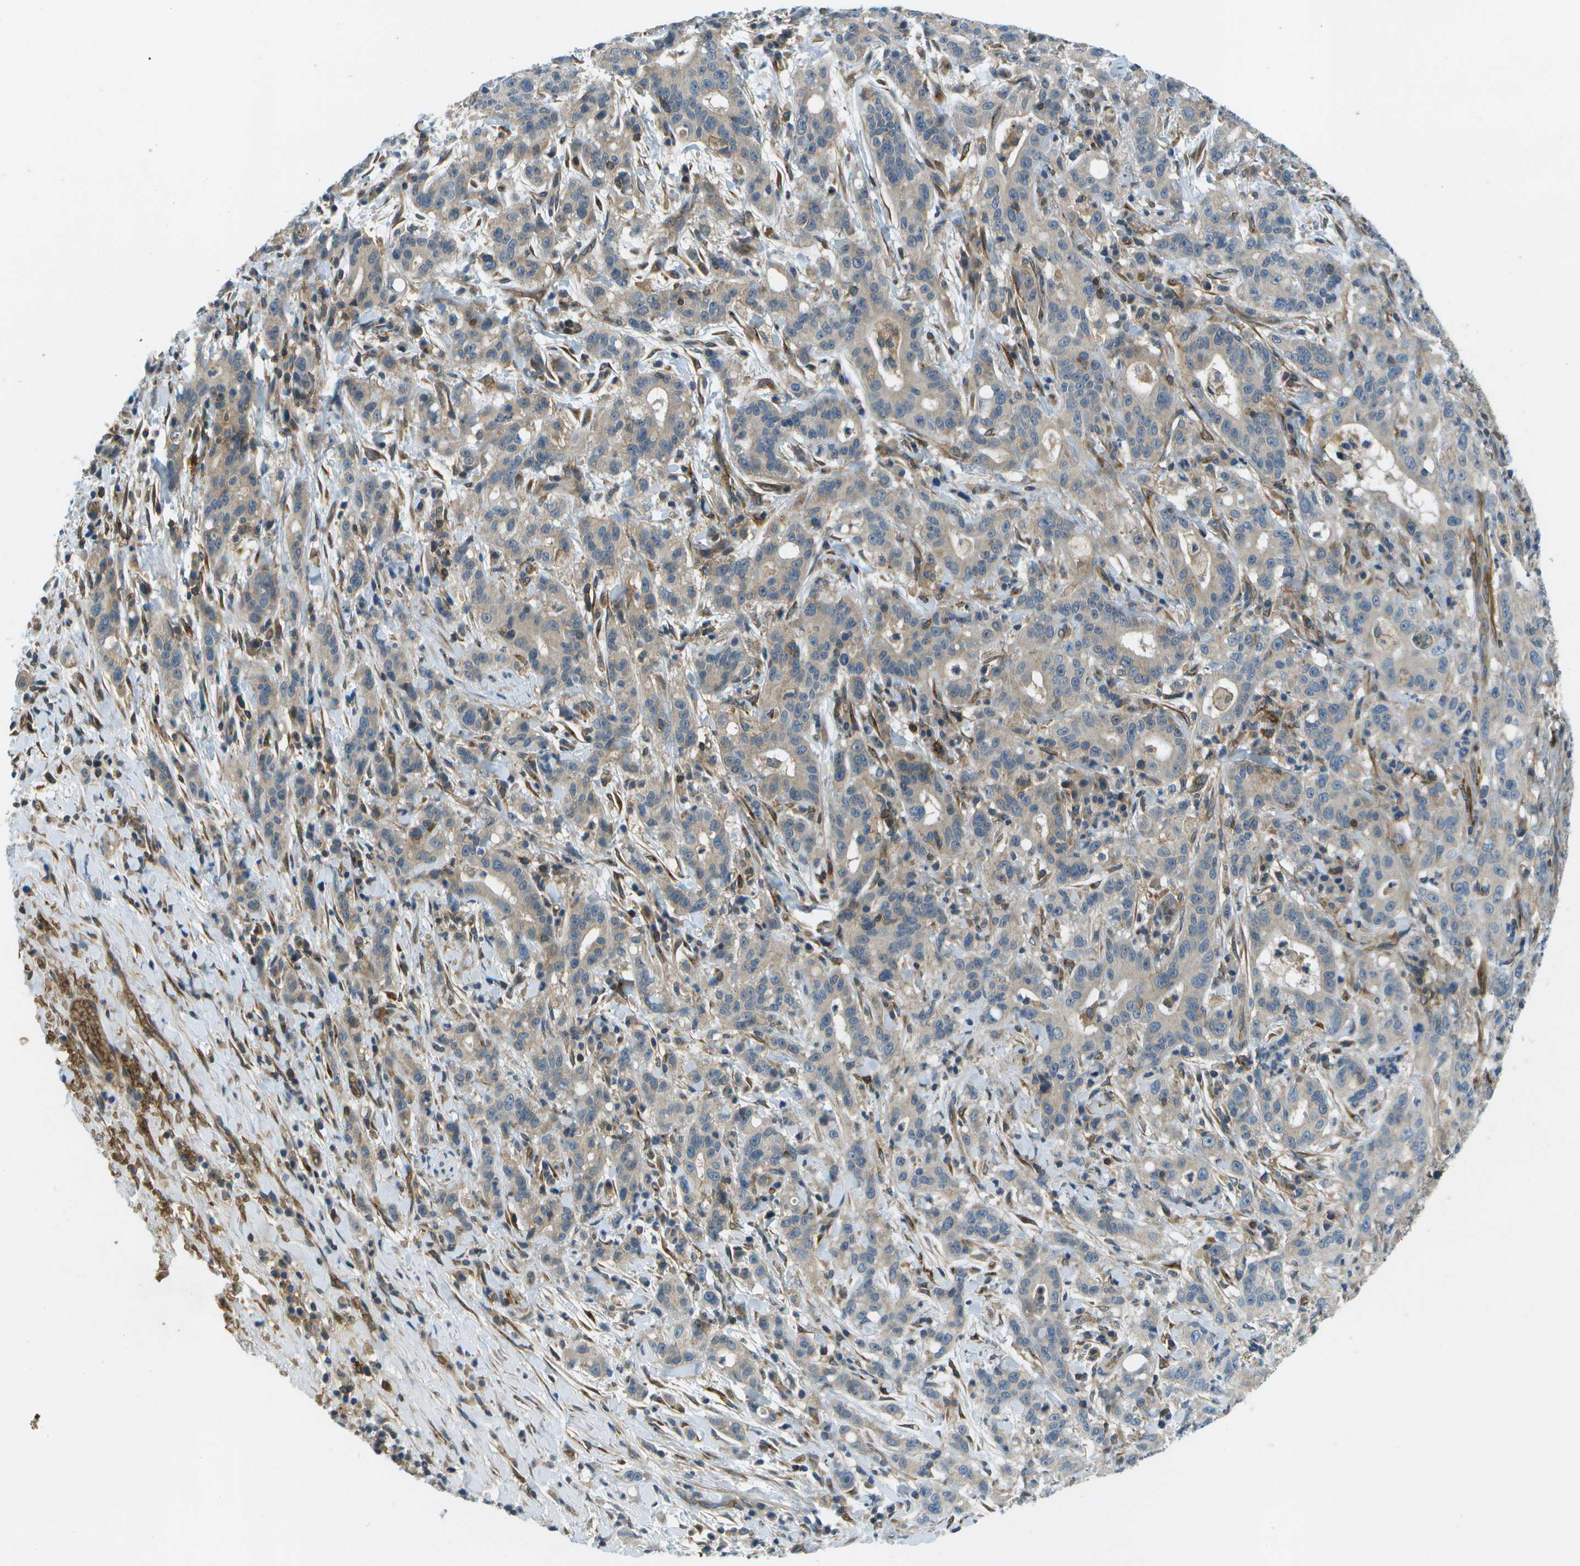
{"staining": {"intensity": "negative", "quantity": "none", "location": "none"}, "tissue": "liver cancer", "cell_type": "Tumor cells", "image_type": "cancer", "snomed": [{"axis": "morphology", "description": "Cholangiocarcinoma"}, {"axis": "topography", "description": "Liver"}], "caption": "This is an IHC histopathology image of liver cholangiocarcinoma. There is no expression in tumor cells.", "gene": "CTIF", "patient": {"sex": "female", "age": 38}}